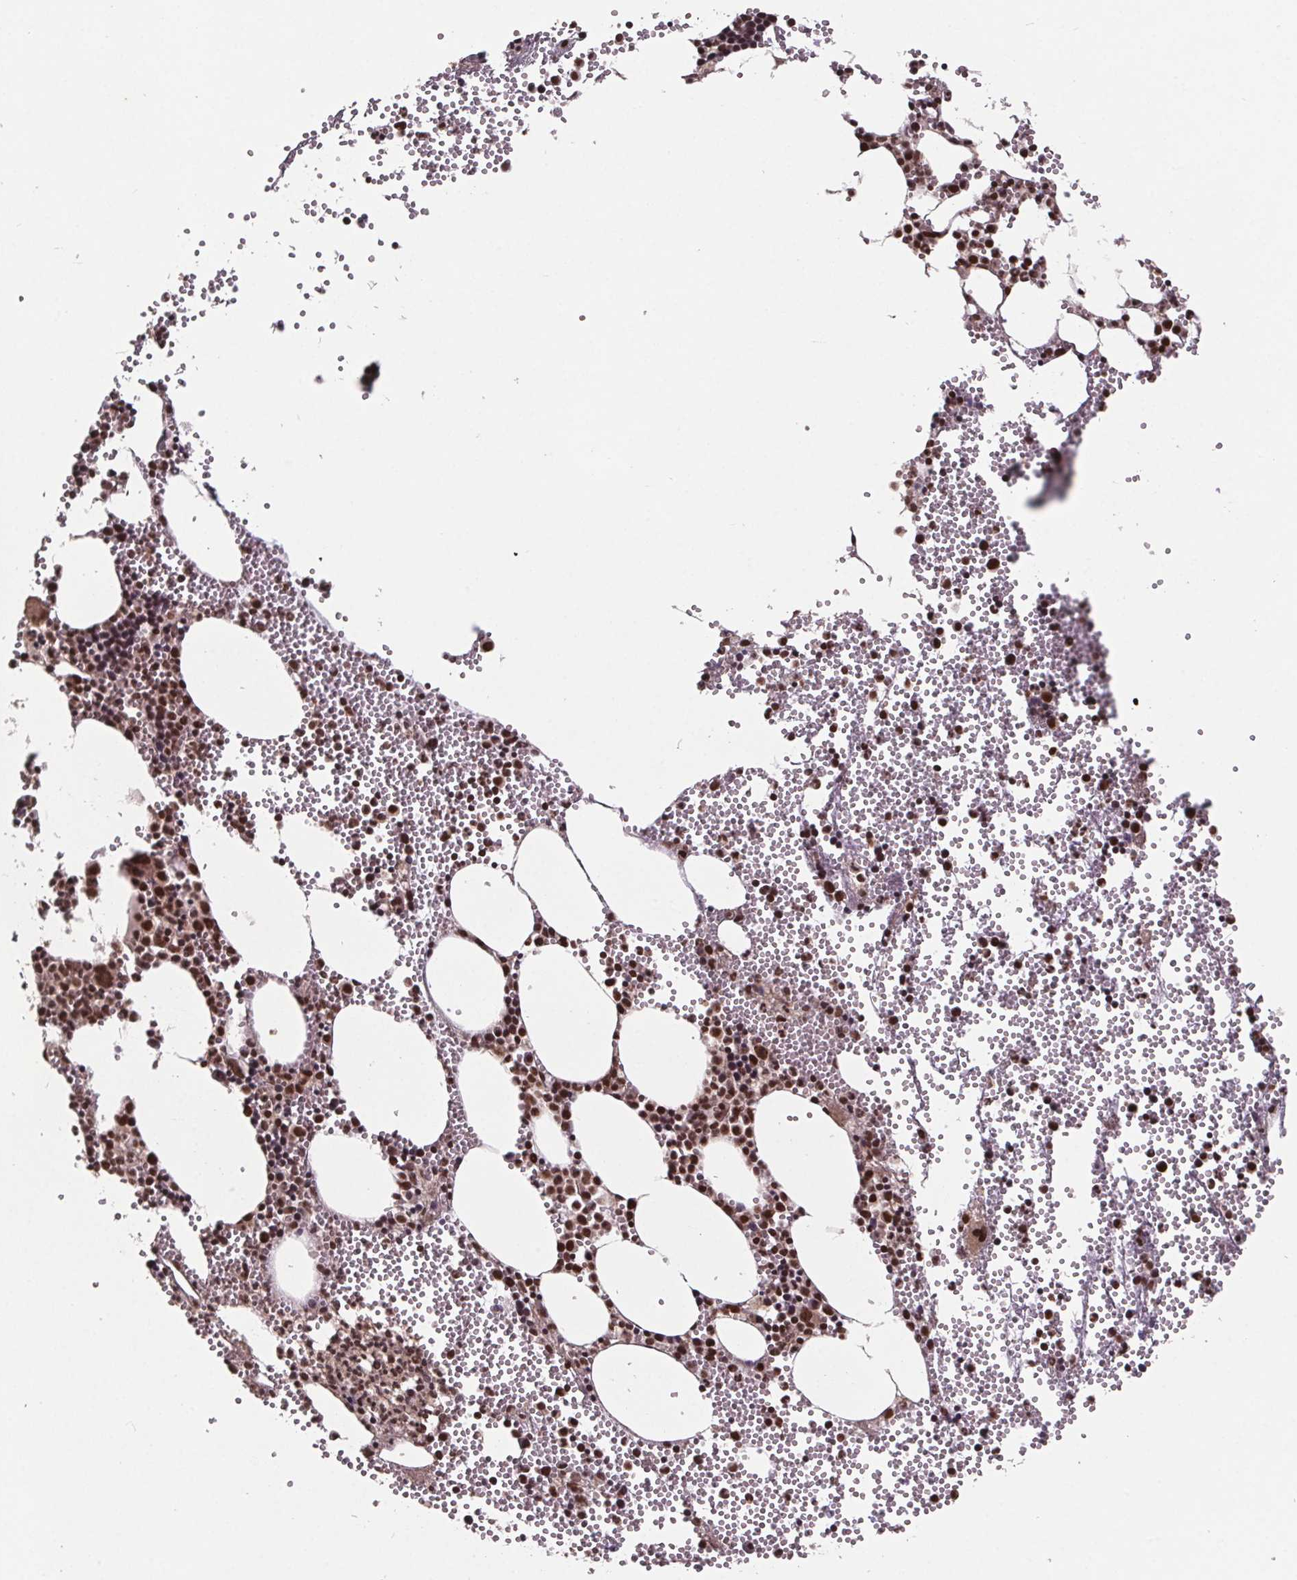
{"staining": {"intensity": "strong", "quantity": ">75%", "location": "nuclear"}, "tissue": "bone marrow", "cell_type": "Hematopoietic cells", "image_type": "normal", "snomed": [{"axis": "morphology", "description": "Normal tissue, NOS"}, {"axis": "topography", "description": "Bone marrow"}], "caption": "Bone marrow stained with DAB (3,3'-diaminobenzidine) immunohistochemistry (IHC) displays high levels of strong nuclear staining in approximately >75% of hematopoietic cells.", "gene": "JARID2", "patient": {"sex": "male", "age": 89}}